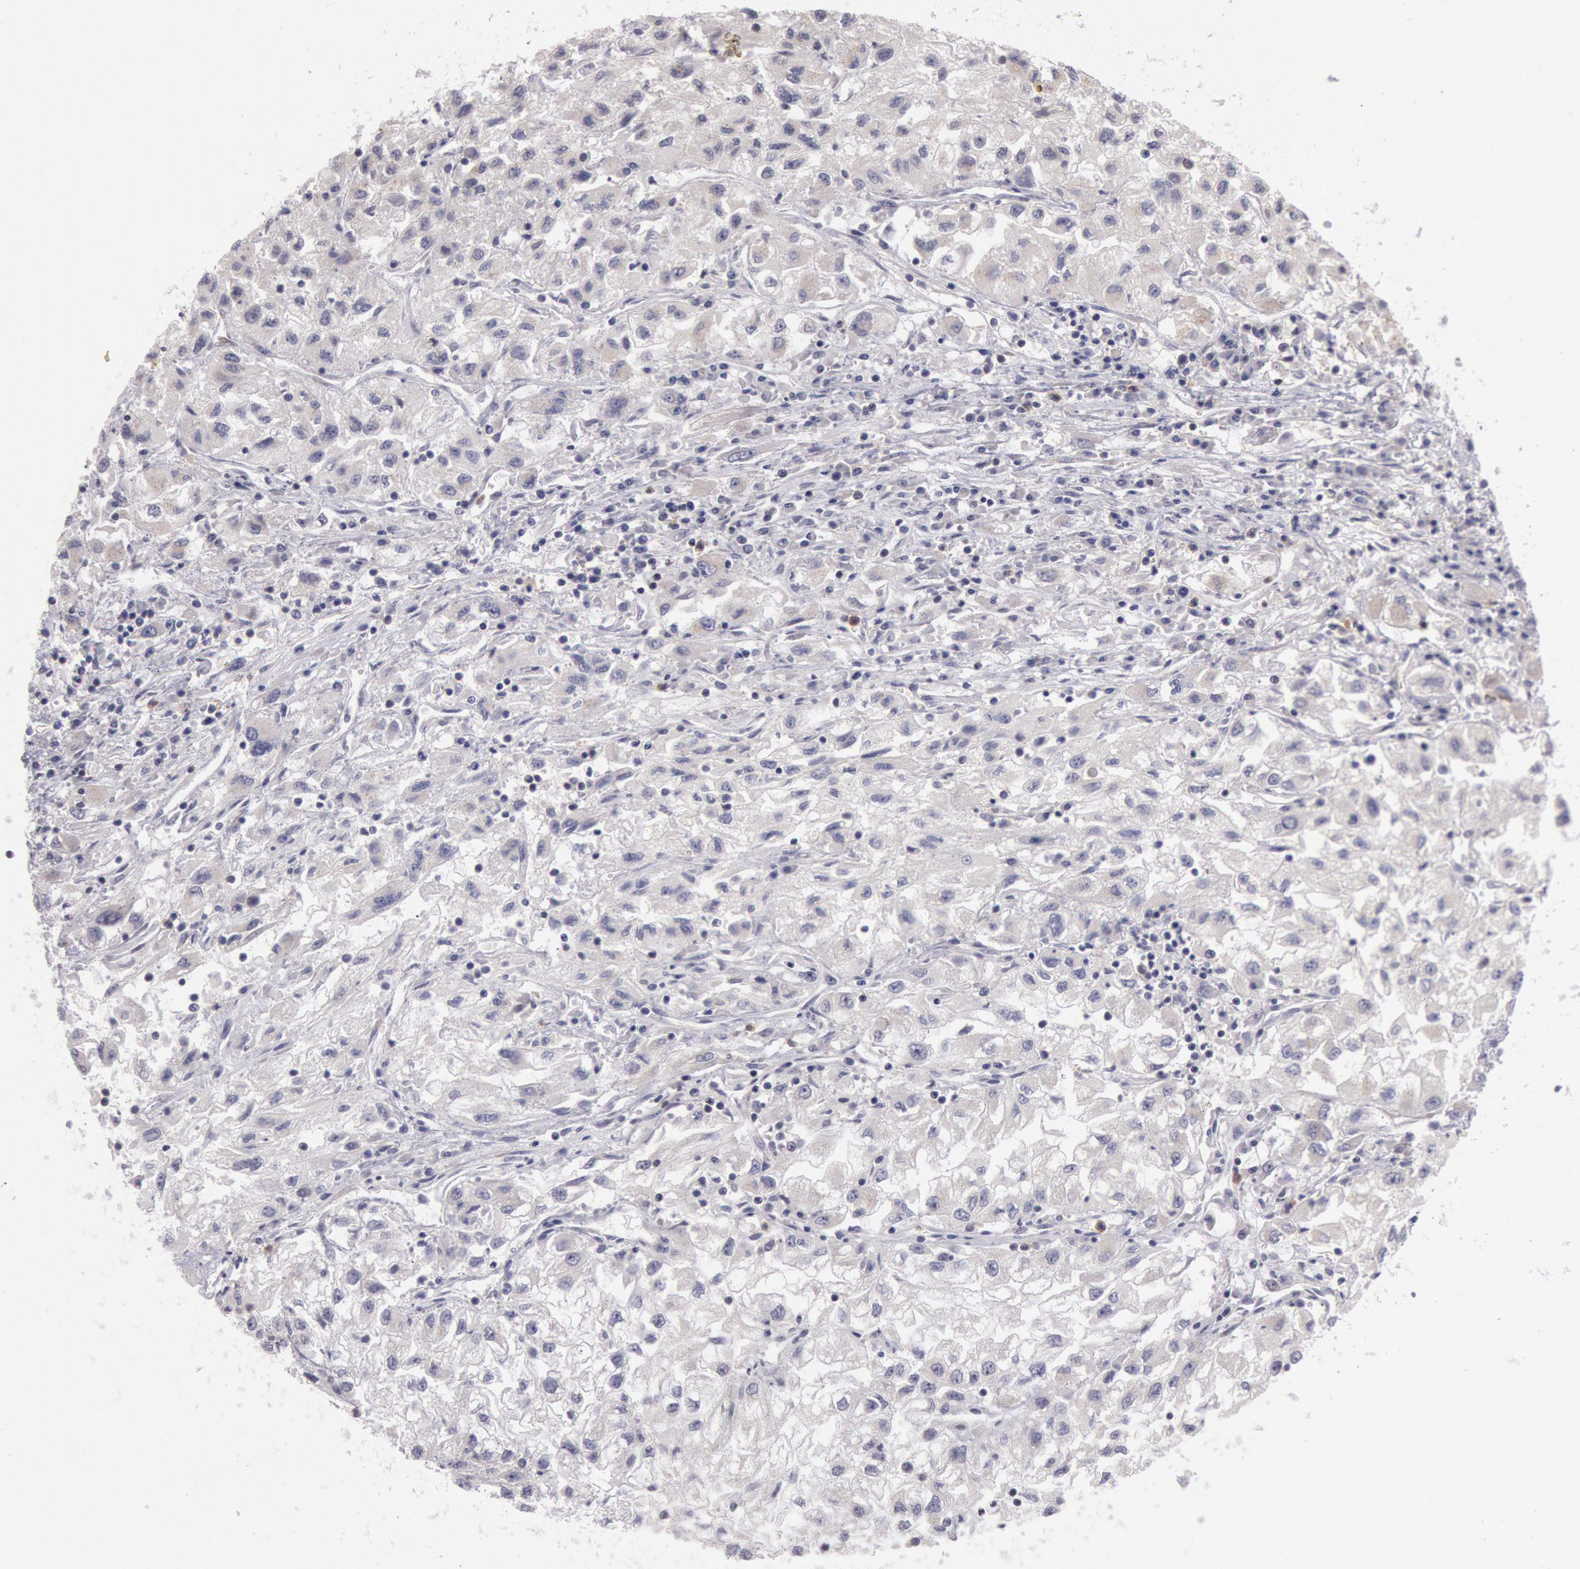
{"staining": {"intensity": "weak", "quantity": "25%-75%", "location": "cytoplasmic/membranous"}, "tissue": "renal cancer", "cell_type": "Tumor cells", "image_type": "cancer", "snomed": [{"axis": "morphology", "description": "Adenocarcinoma, NOS"}, {"axis": "topography", "description": "Kidney"}], "caption": "The histopathology image exhibits immunohistochemical staining of renal adenocarcinoma. There is weak cytoplasmic/membranous staining is appreciated in approximately 25%-75% of tumor cells.", "gene": "NMT2", "patient": {"sex": "male", "age": 59}}